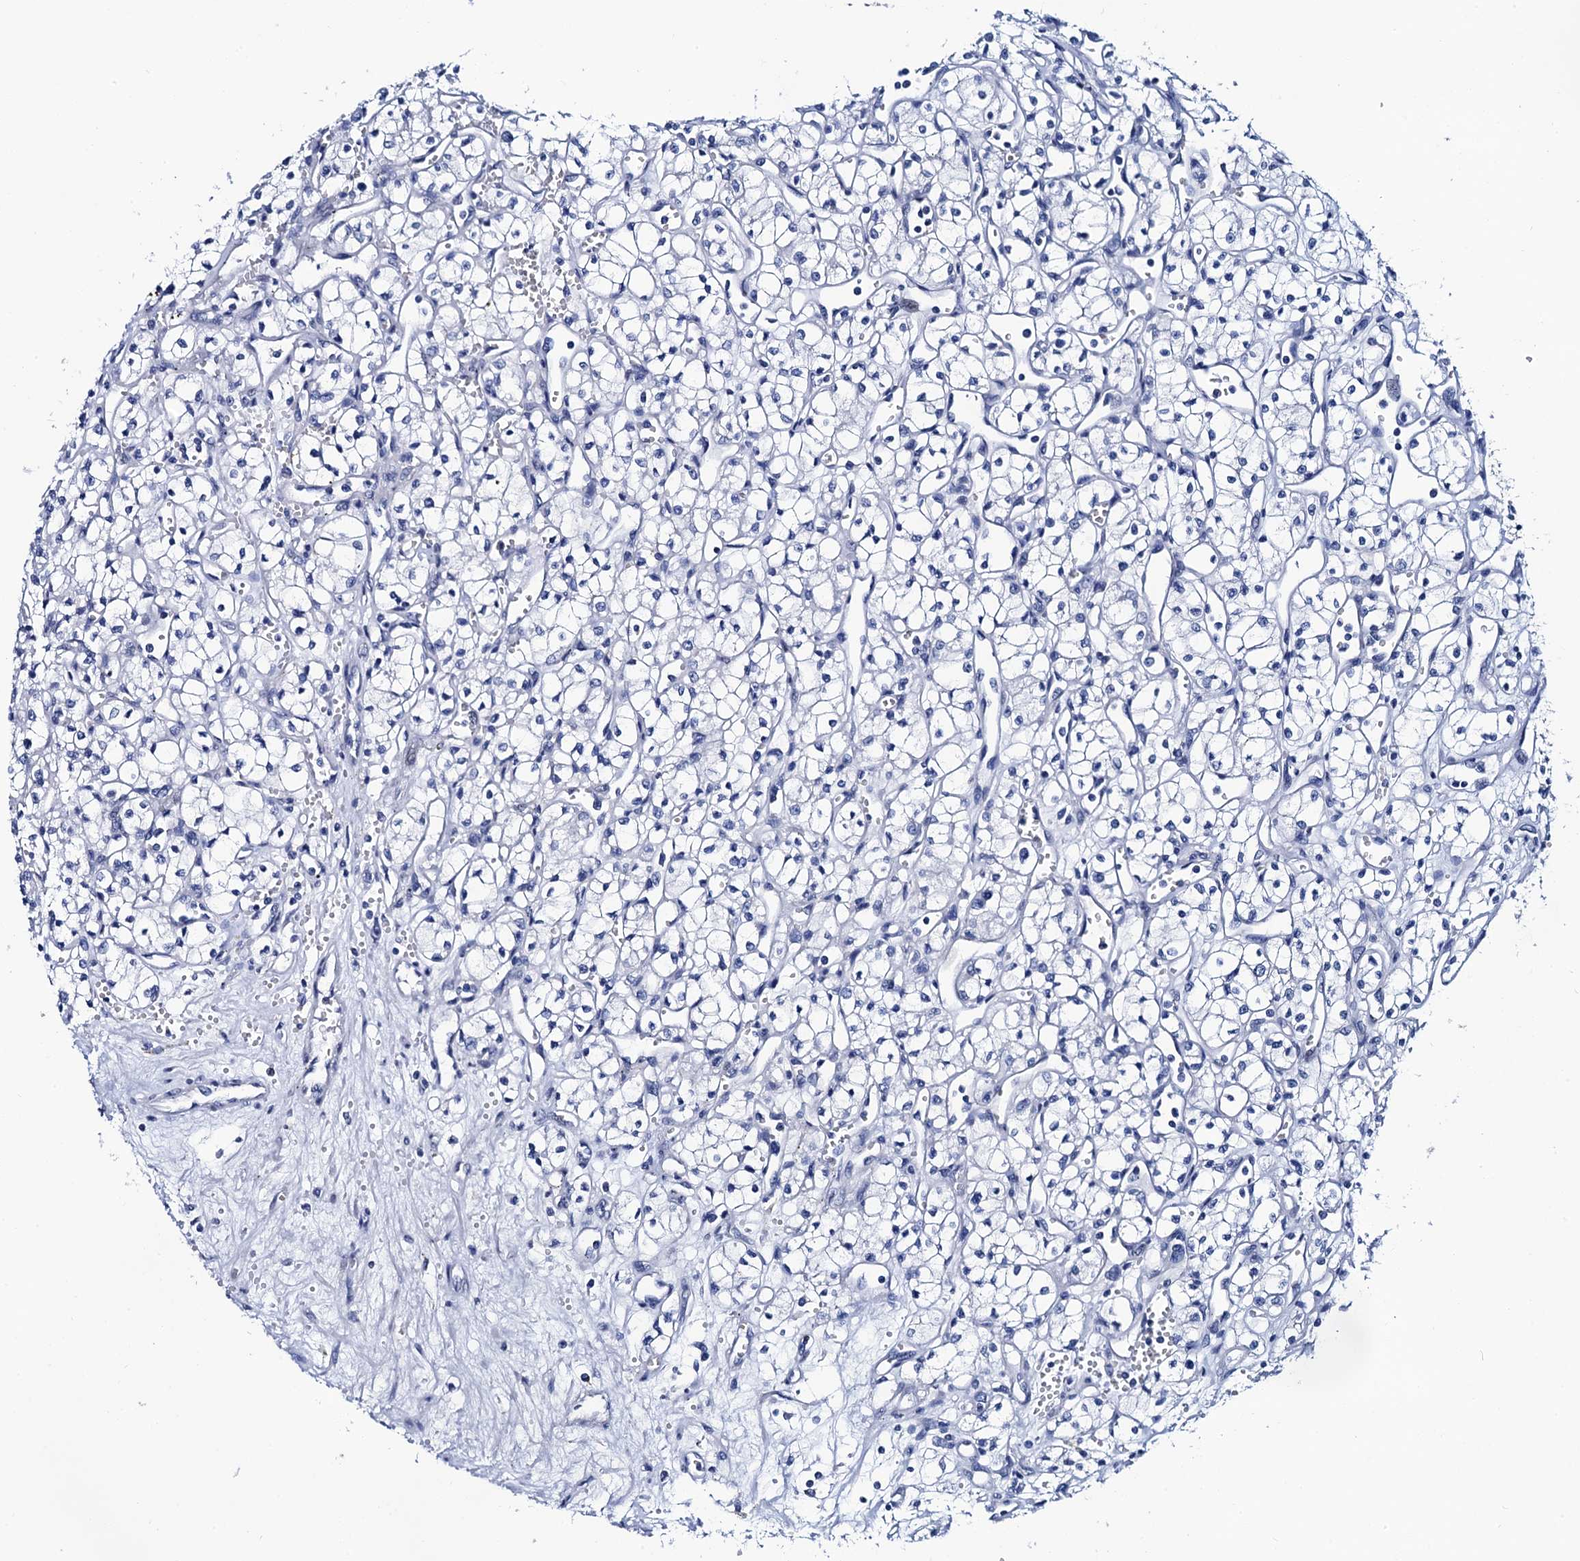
{"staining": {"intensity": "negative", "quantity": "none", "location": "none"}, "tissue": "renal cancer", "cell_type": "Tumor cells", "image_type": "cancer", "snomed": [{"axis": "morphology", "description": "Adenocarcinoma, NOS"}, {"axis": "topography", "description": "Kidney"}], "caption": "A high-resolution image shows IHC staining of renal cancer (adenocarcinoma), which demonstrates no significant staining in tumor cells. (DAB (3,3'-diaminobenzidine) IHC visualized using brightfield microscopy, high magnification).", "gene": "LYPD3", "patient": {"sex": "male", "age": 59}}